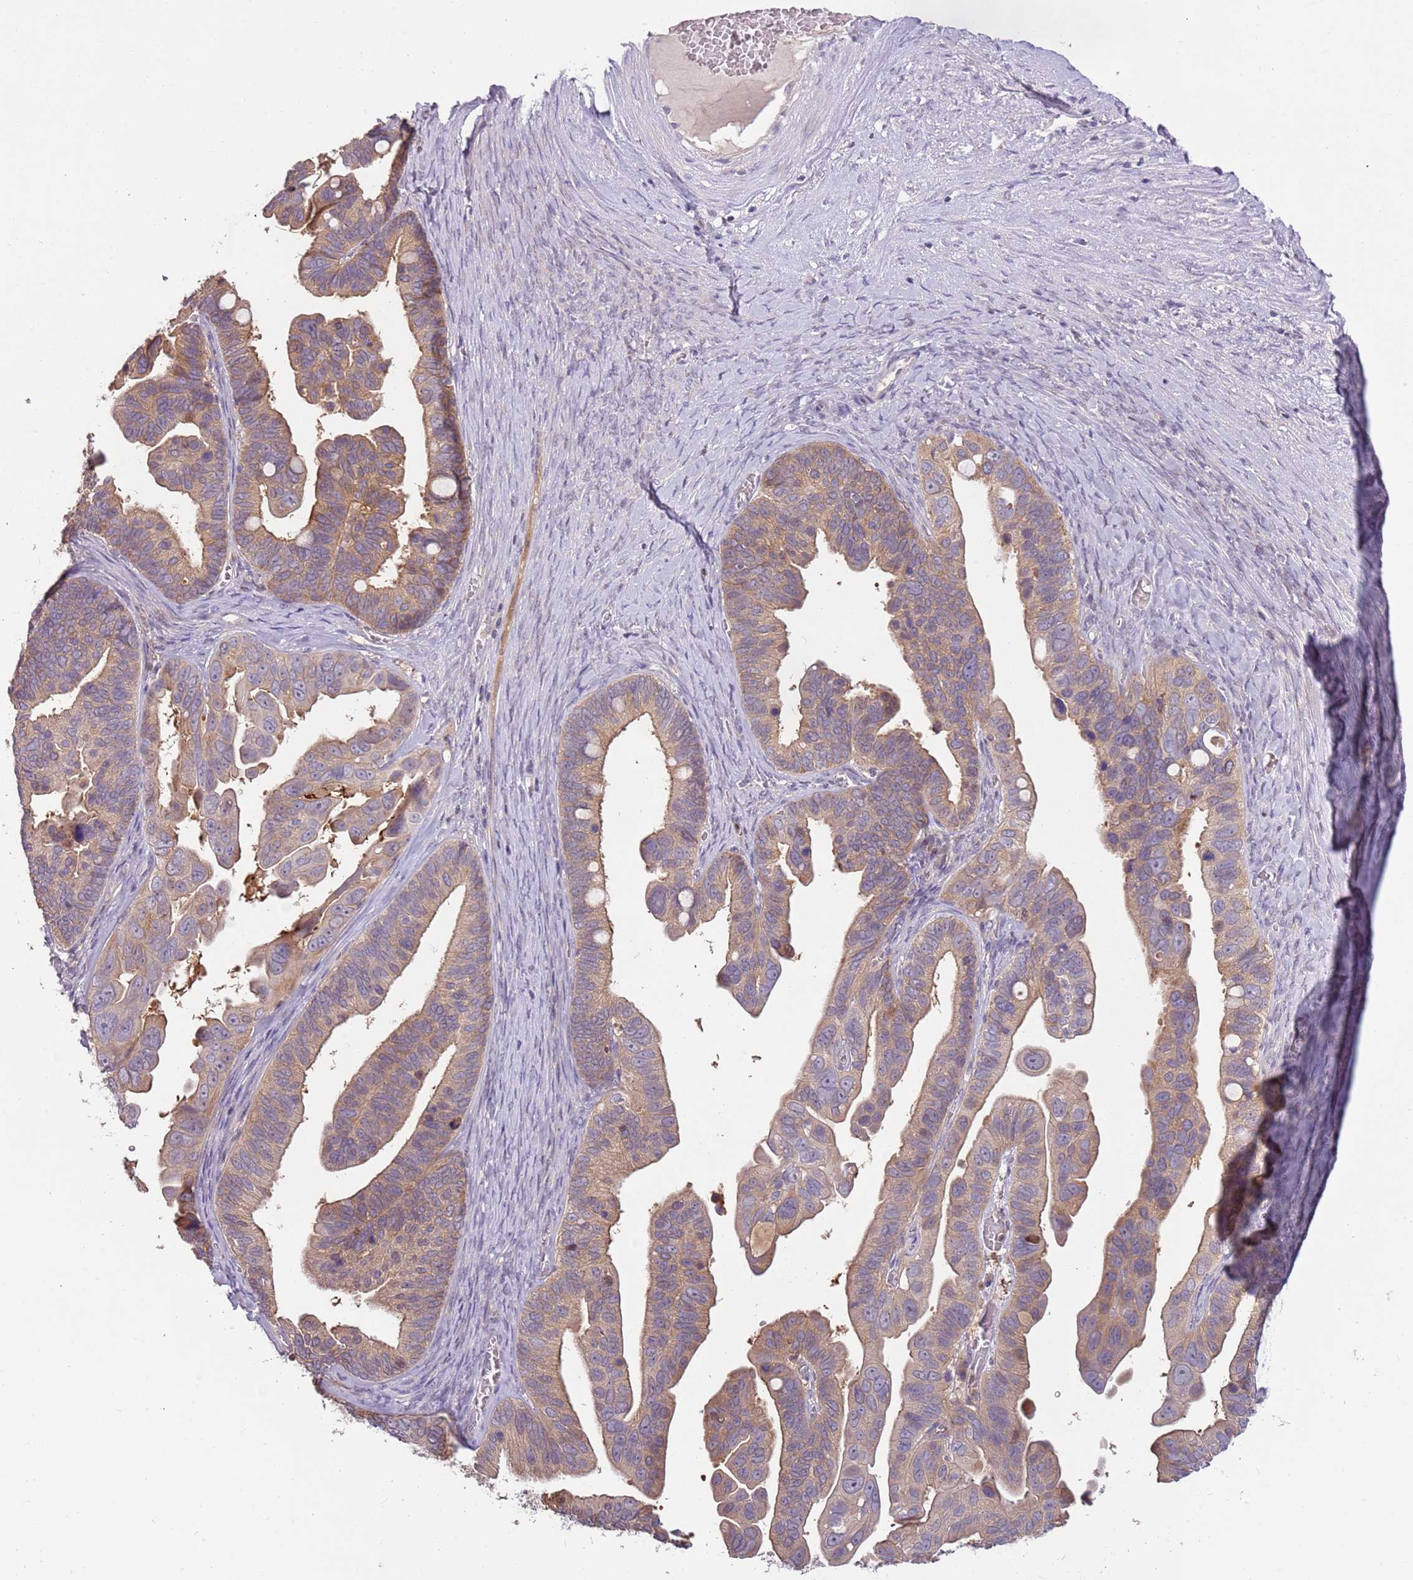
{"staining": {"intensity": "moderate", "quantity": ">75%", "location": "cytoplasmic/membranous"}, "tissue": "ovarian cancer", "cell_type": "Tumor cells", "image_type": "cancer", "snomed": [{"axis": "morphology", "description": "Cystadenocarcinoma, serous, NOS"}, {"axis": "topography", "description": "Ovary"}], "caption": "Immunohistochemical staining of human ovarian cancer (serous cystadenocarcinoma) reveals moderate cytoplasmic/membranous protein expression in about >75% of tumor cells.", "gene": "ARHGAP5", "patient": {"sex": "female", "age": 56}}